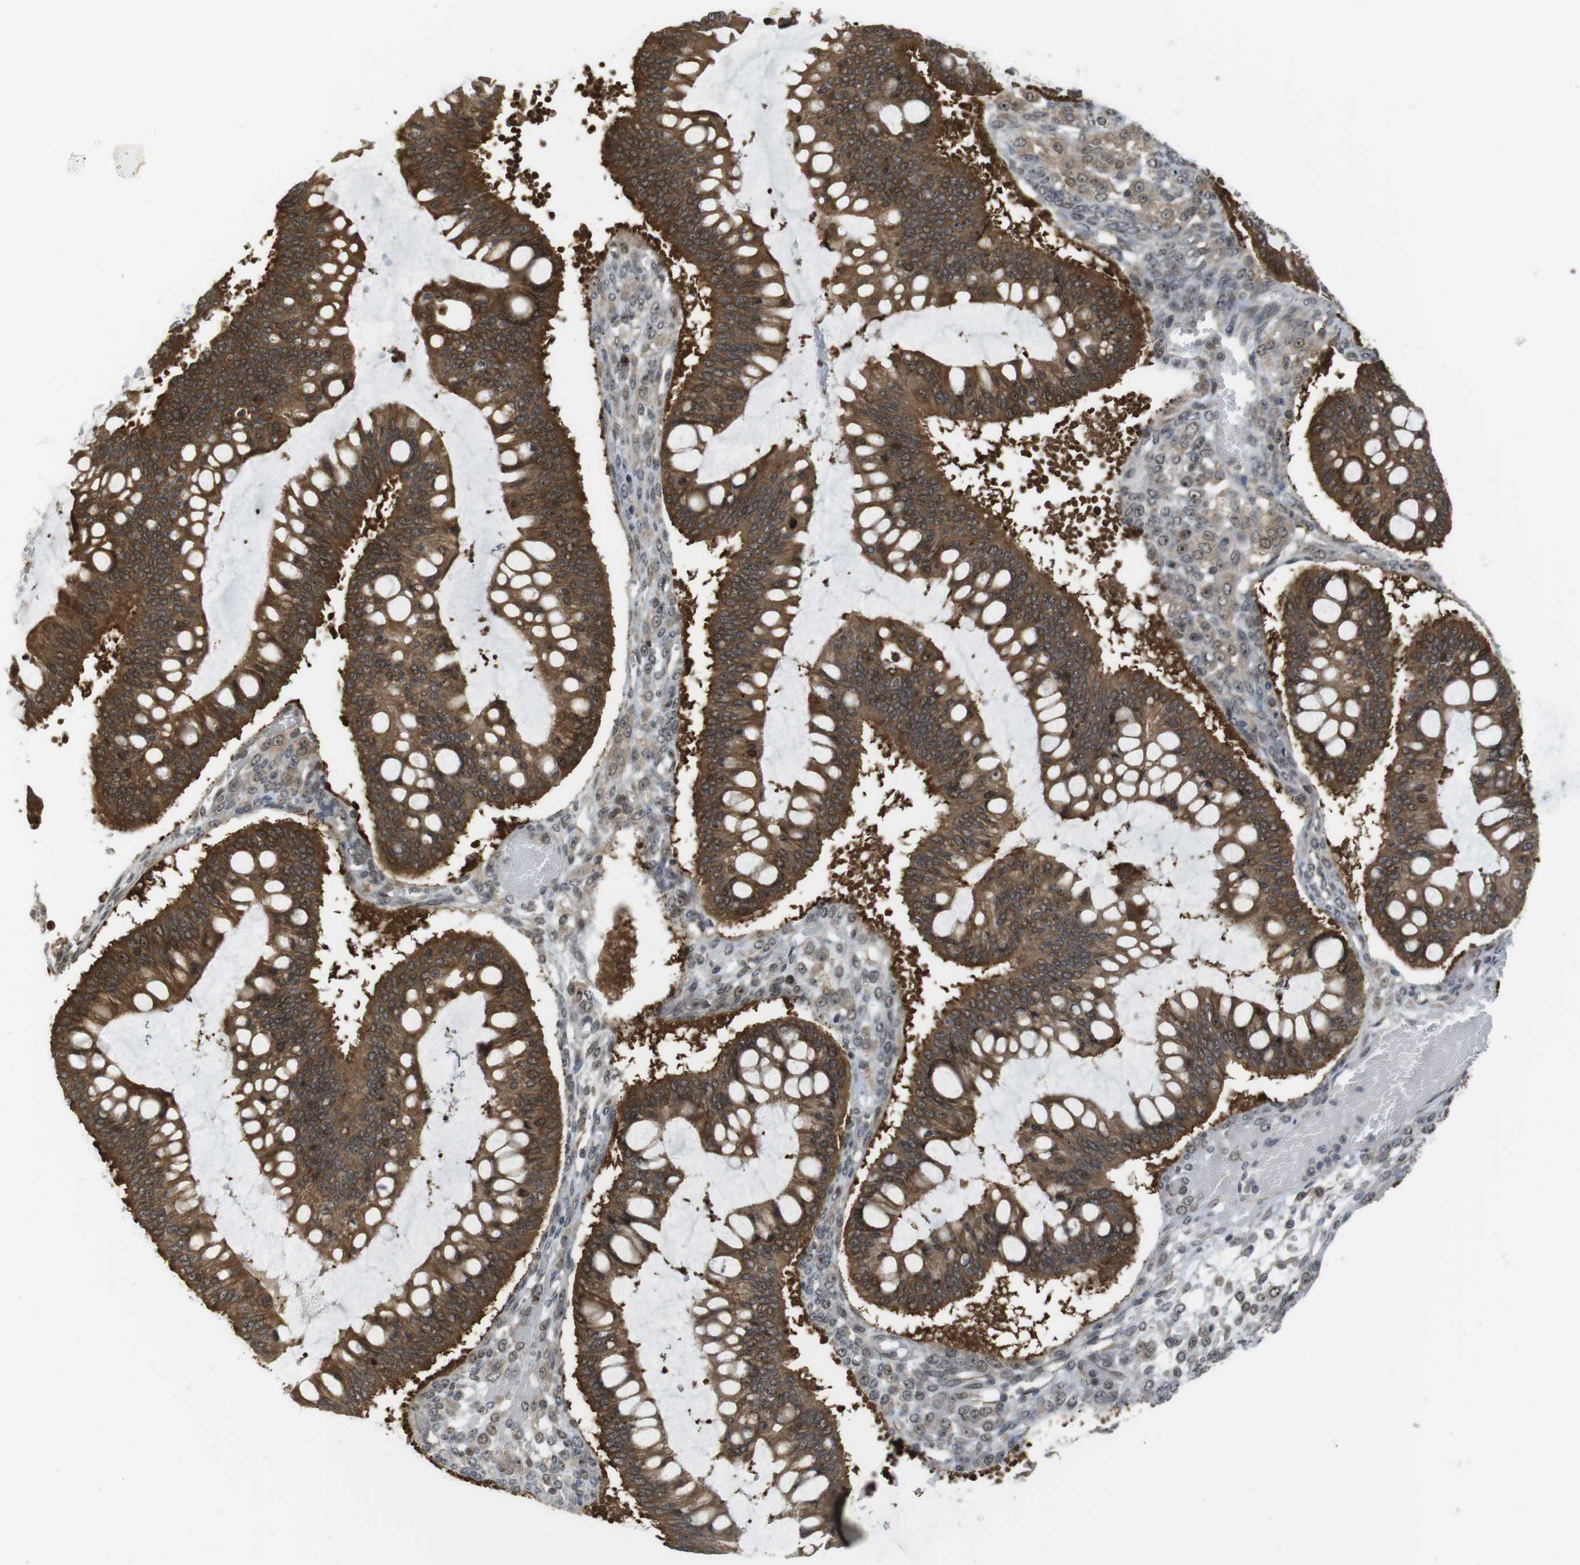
{"staining": {"intensity": "strong", "quantity": ">75%", "location": "cytoplasmic/membranous"}, "tissue": "ovarian cancer", "cell_type": "Tumor cells", "image_type": "cancer", "snomed": [{"axis": "morphology", "description": "Cystadenocarcinoma, mucinous, NOS"}, {"axis": "topography", "description": "Ovary"}], "caption": "A photomicrograph showing strong cytoplasmic/membranous expression in about >75% of tumor cells in ovarian mucinous cystadenocarcinoma, as visualized by brown immunohistochemical staining.", "gene": "CC2D1A", "patient": {"sex": "female", "age": 73}}